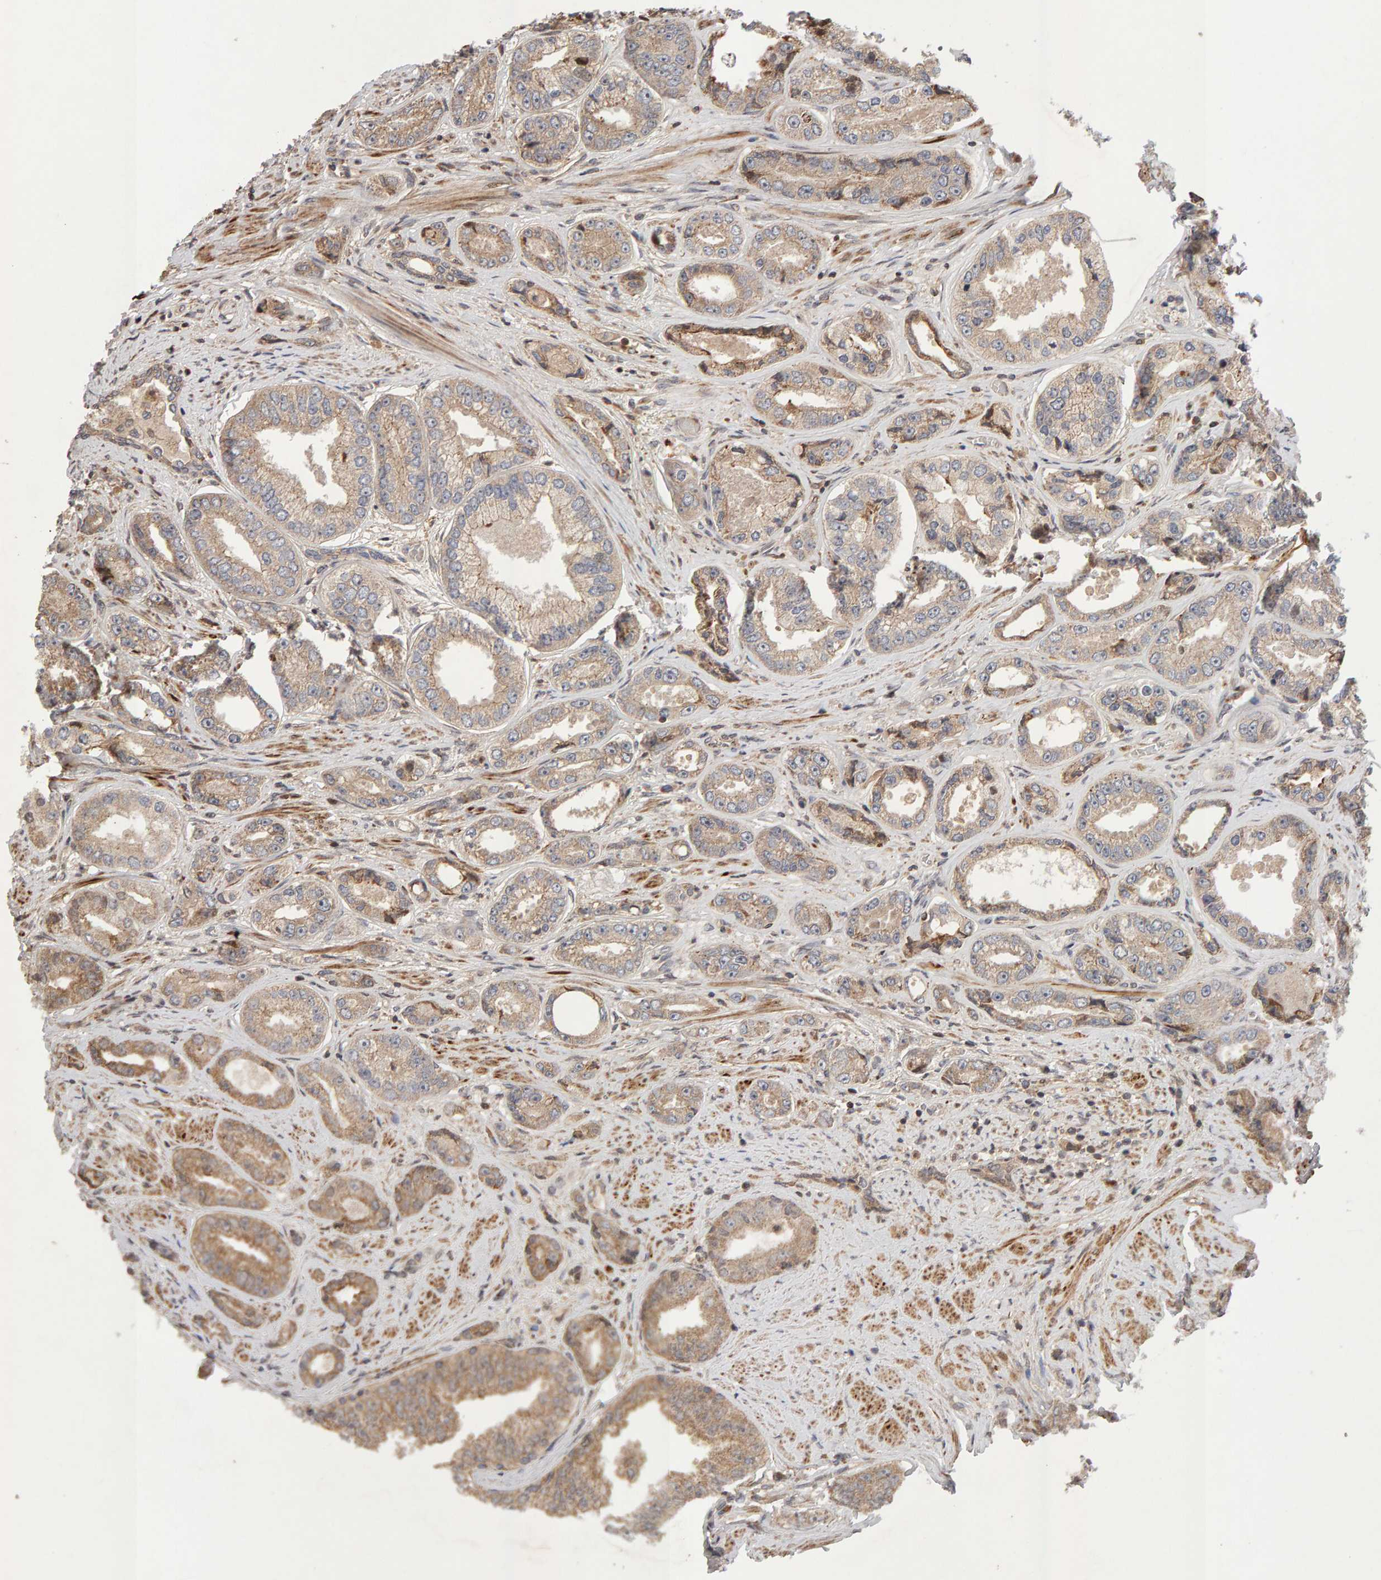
{"staining": {"intensity": "moderate", "quantity": ">75%", "location": "cytoplasmic/membranous"}, "tissue": "prostate cancer", "cell_type": "Tumor cells", "image_type": "cancer", "snomed": [{"axis": "morphology", "description": "Adenocarcinoma, High grade"}, {"axis": "topography", "description": "Prostate"}], "caption": "A medium amount of moderate cytoplasmic/membranous expression is present in approximately >75% of tumor cells in prostate cancer tissue.", "gene": "LZTS1", "patient": {"sex": "male", "age": 61}}